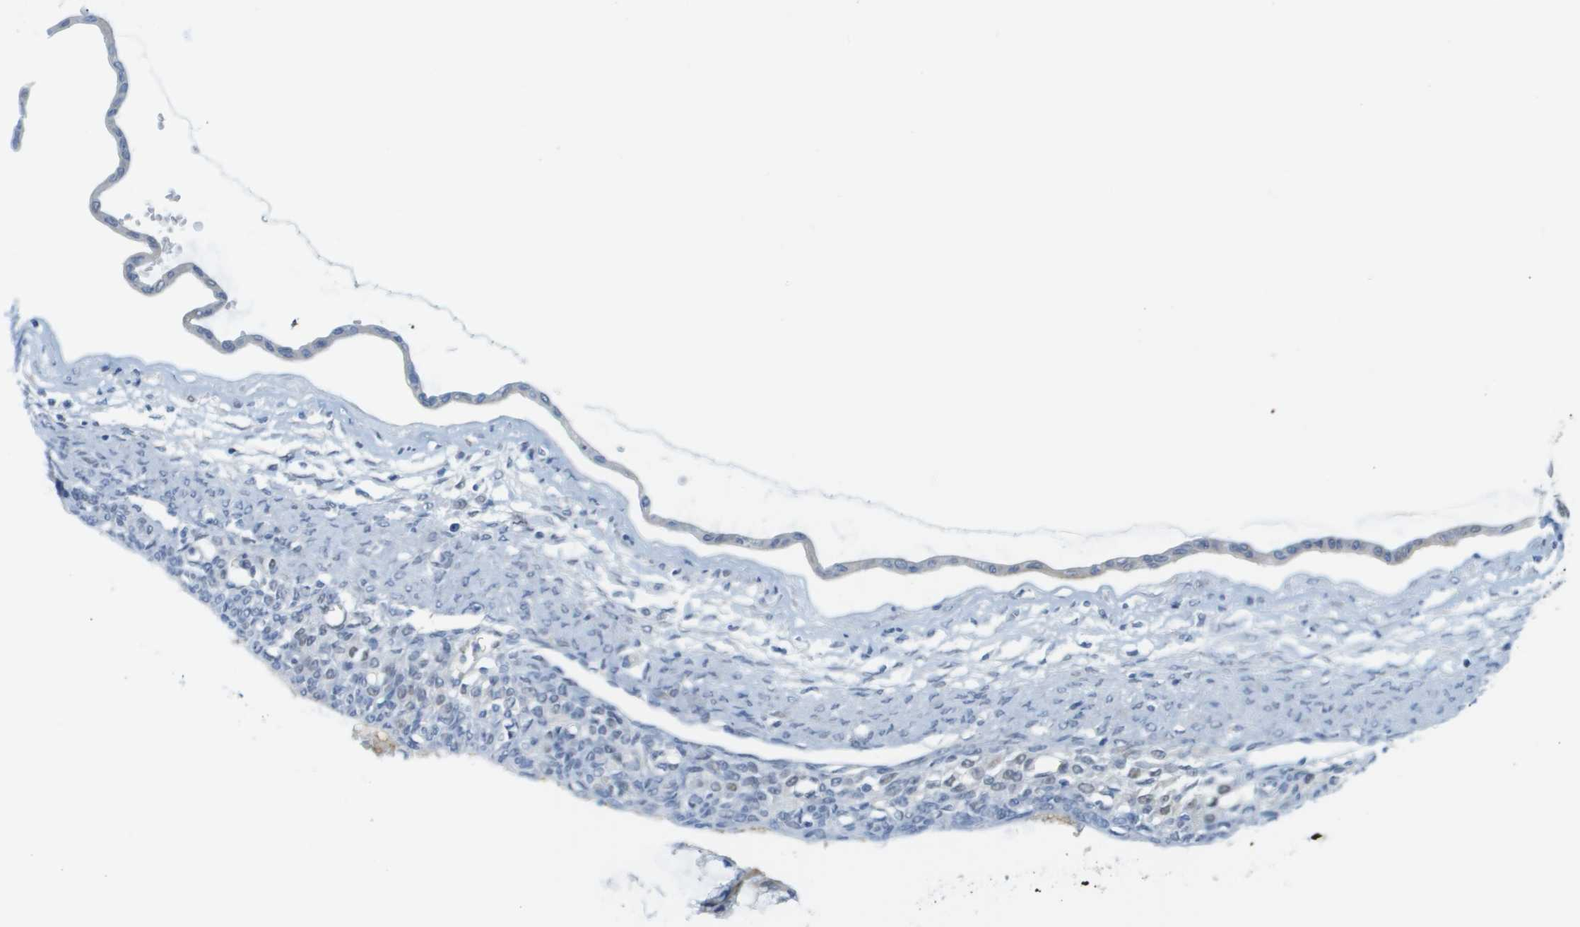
{"staining": {"intensity": "negative", "quantity": "none", "location": "none"}, "tissue": "ovarian cancer", "cell_type": "Tumor cells", "image_type": "cancer", "snomed": [{"axis": "morphology", "description": "Cystadenocarcinoma, mucinous, NOS"}, {"axis": "topography", "description": "Ovary"}], "caption": "Ovarian mucinous cystadenocarcinoma stained for a protein using immunohistochemistry reveals no positivity tumor cells.", "gene": "CUL9", "patient": {"sex": "female", "age": 73}}